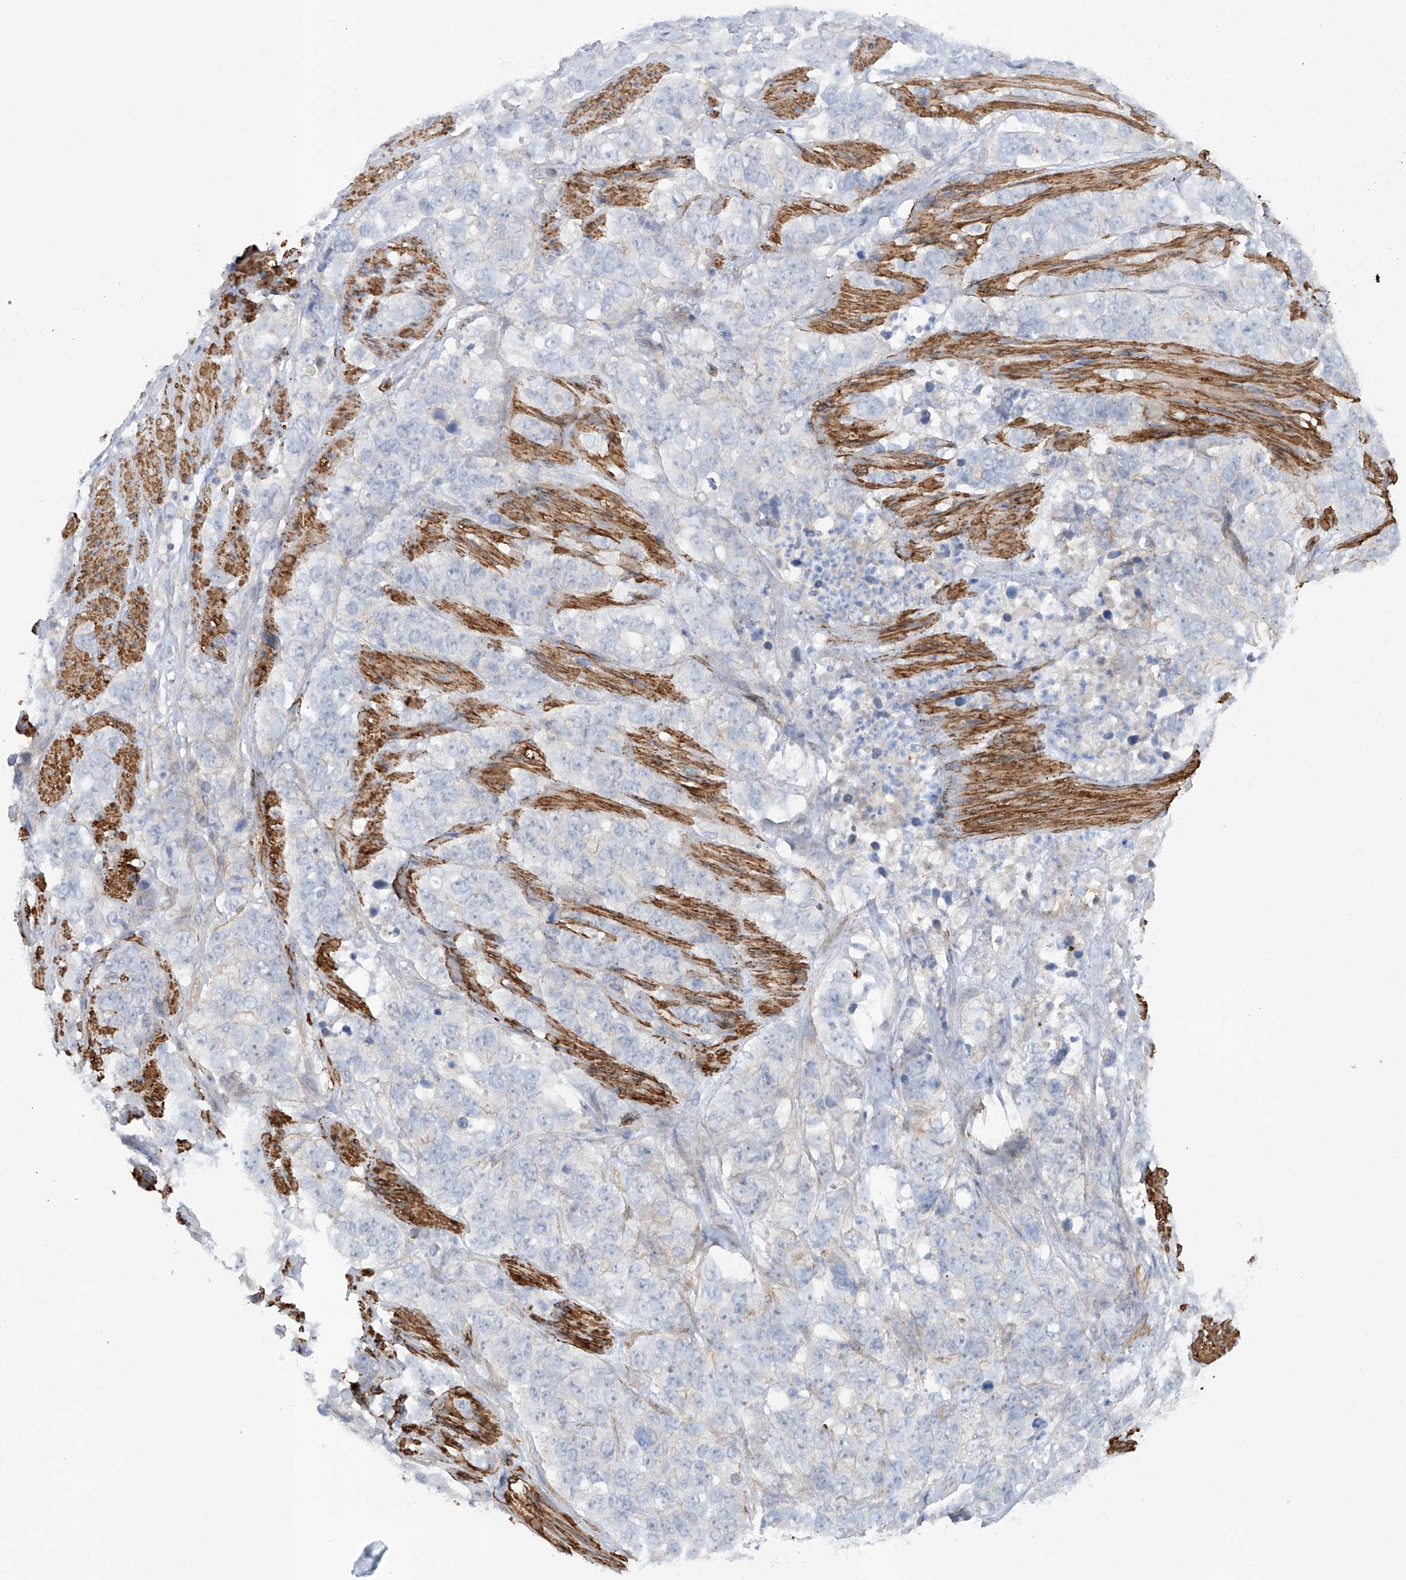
{"staining": {"intensity": "negative", "quantity": "none", "location": "none"}, "tissue": "stomach cancer", "cell_type": "Tumor cells", "image_type": "cancer", "snomed": [{"axis": "morphology", "description": "Adenocarcinoma, NOS"}, {"axis": "topography", "description": "Stomach"}], "caption": "Tumor cells show no significant staining in stomach adenocarcinoma. The staining was performed using DAB (3,3'-diaminobenzidine) to visualize the protein expression in brown, while the nuclei were stained in blue with hematoxylin (Magnification: 20x).", "gene": "ZNF490", "patient": {"sex": "male", "age": 48}}